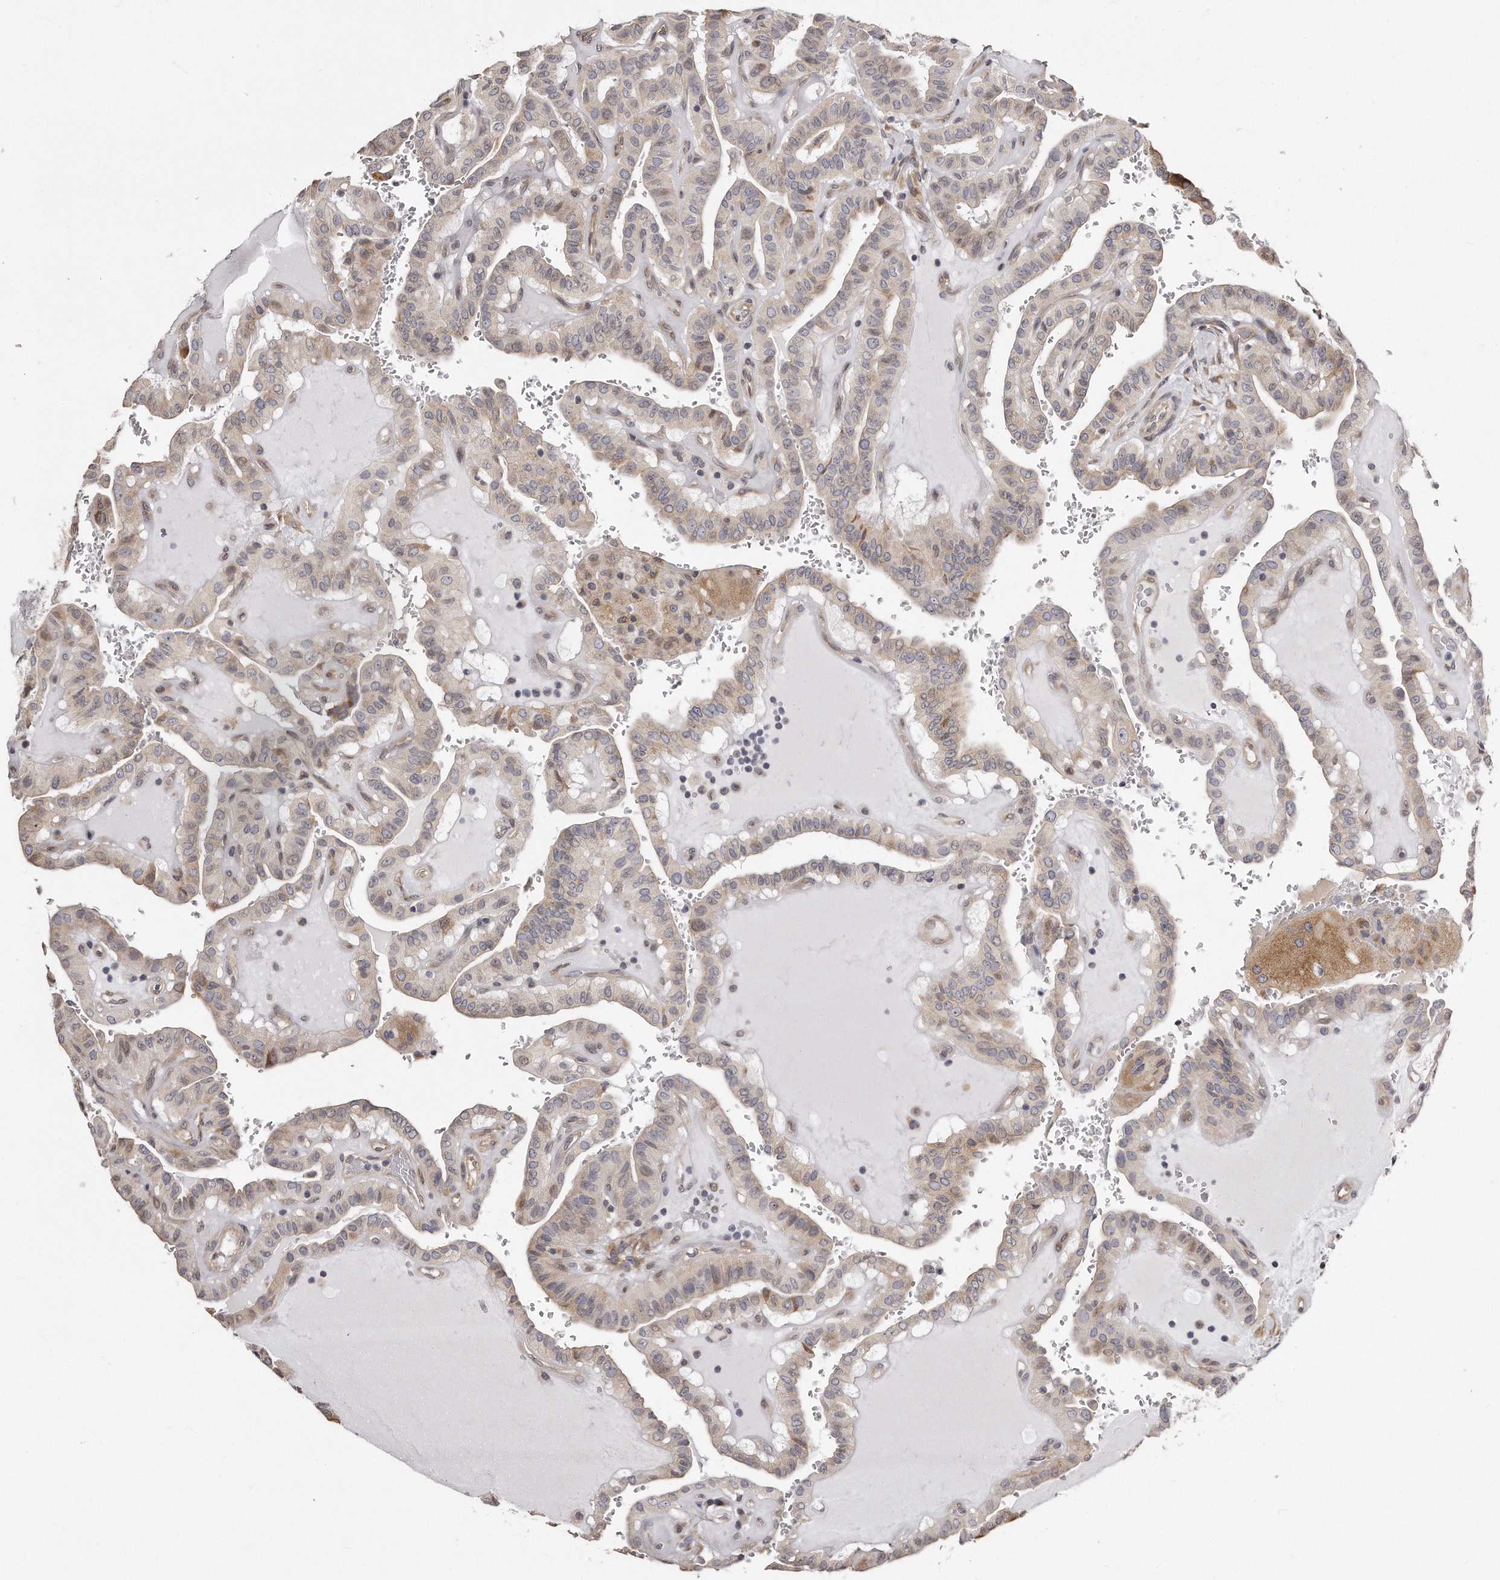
{"staining": {"intensity": "weak", "quantity": "<25%", "location": "cytoplasmic/membranous"}, "tissue": "thyroid cancer", "cell_type": "Tumor cells", "image_type": "cancer", "snomed": [{"axis": "morphology", "description": "Papillary adenocarcinoma, NOS"}, {"axis": "topography", "description": "Thyroid gland"}], "caption": "The photomicrograph displays no significant positivity in tumor cells of thyroid cancer.", "gene": "TRAPPC14", "patient": {"sex": "male", "age": 77}}